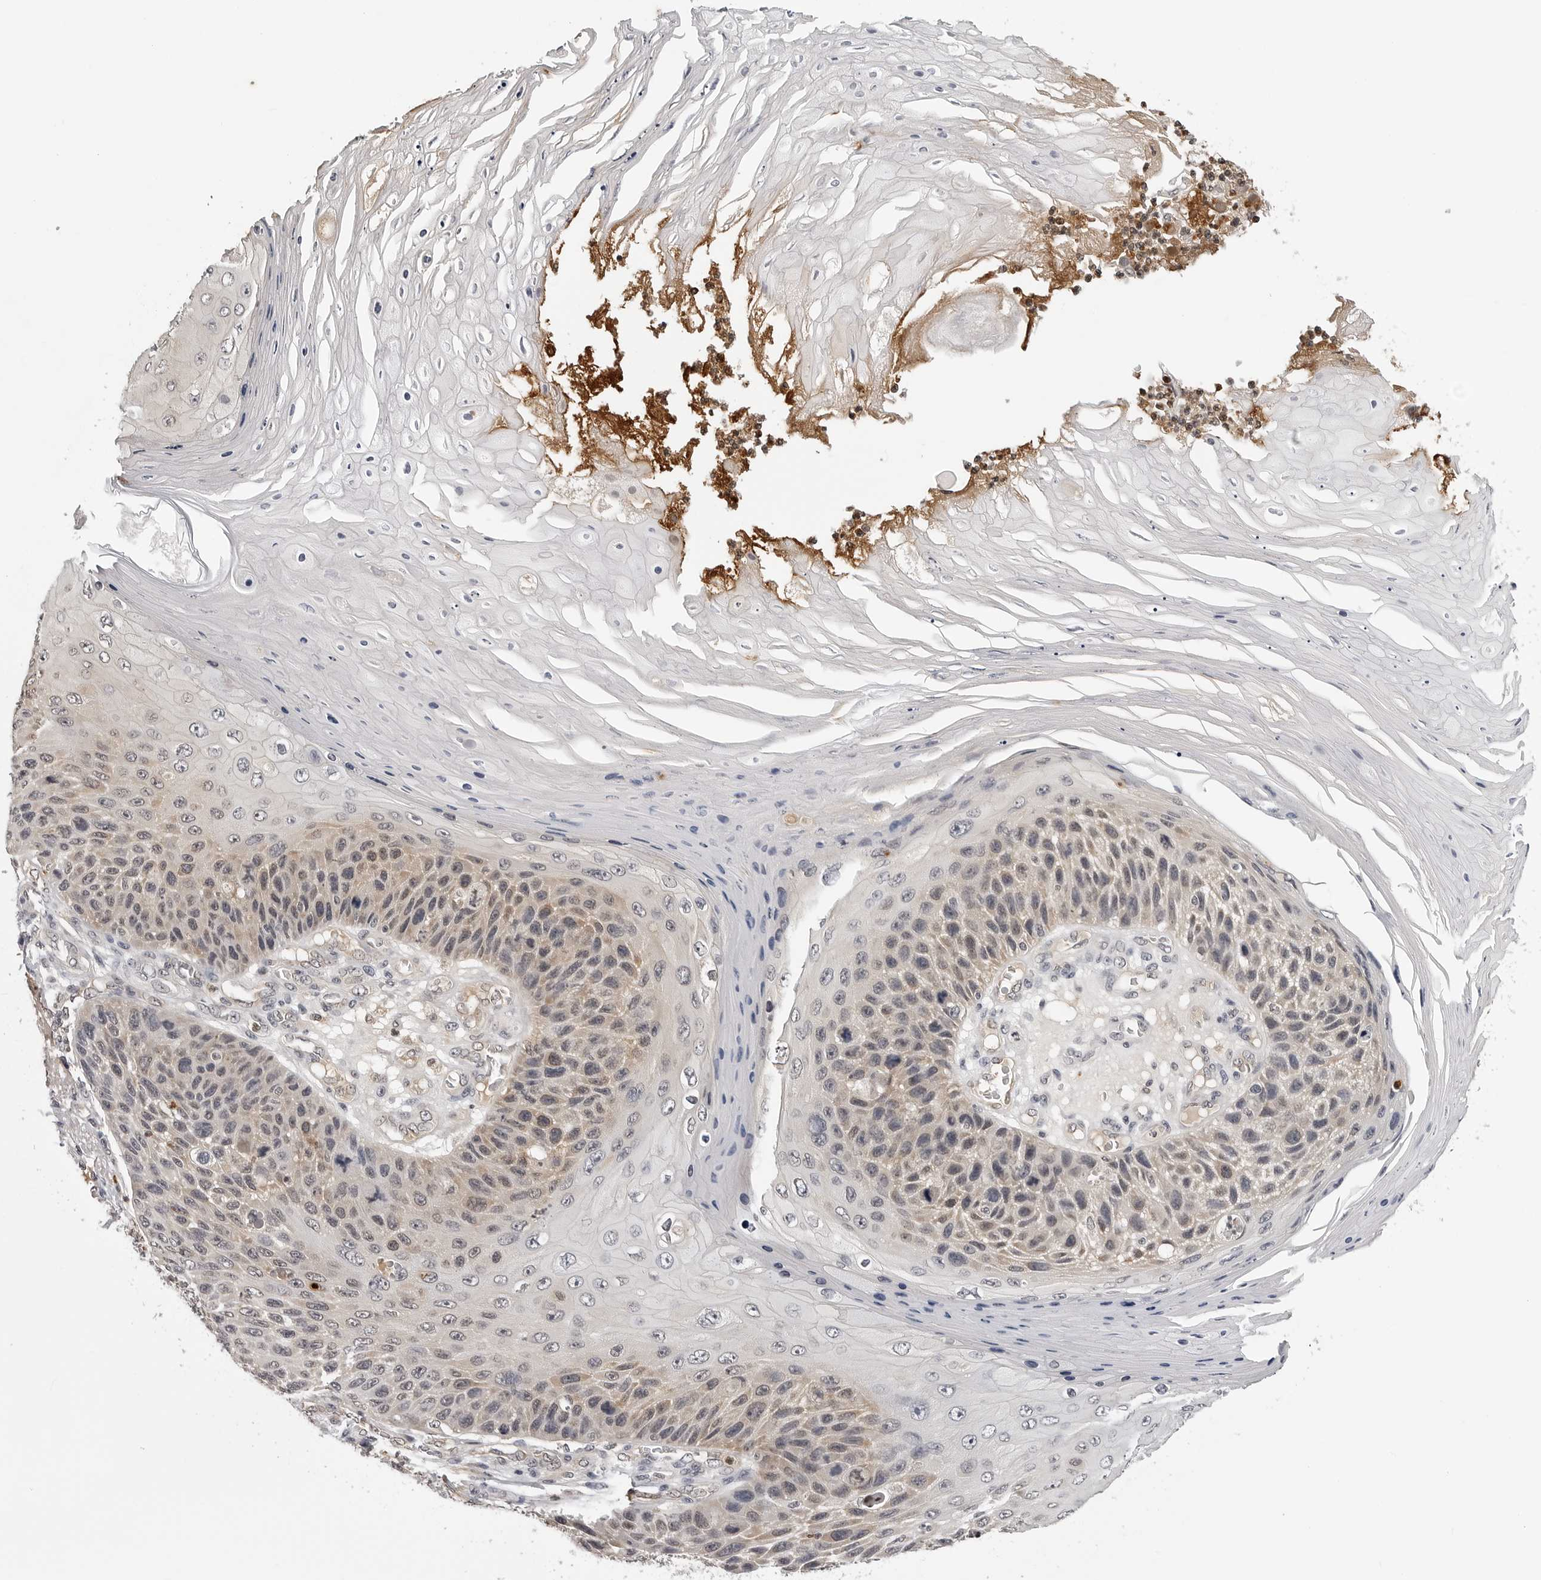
{"staining": {"intensity": "weak", "quantity": "25%-75%", "location": "cytoplasmic/membranous"}, "tissue": "skin cancer", "cell_type": "Tumor cells", "image_type": "cancer", "snomed": [{"axis": "morphology", "description": "Squamous cell carcinoma, NOS"}, {"axis": "topography", "description": "Skin"}], "caption": "Tumor cells show weak cytoplasmic/membranous expression in approximately 25%-75% of cells in skin squamous cell carcinoma. (Stains: DAB (3,3'-diaminobenzidine) in brown, nuclei in blue, Microscopy: brightfield microscopy at high magnification).", "gene": "TRMT13", "patient": {"sex": "female", "age": 88}}